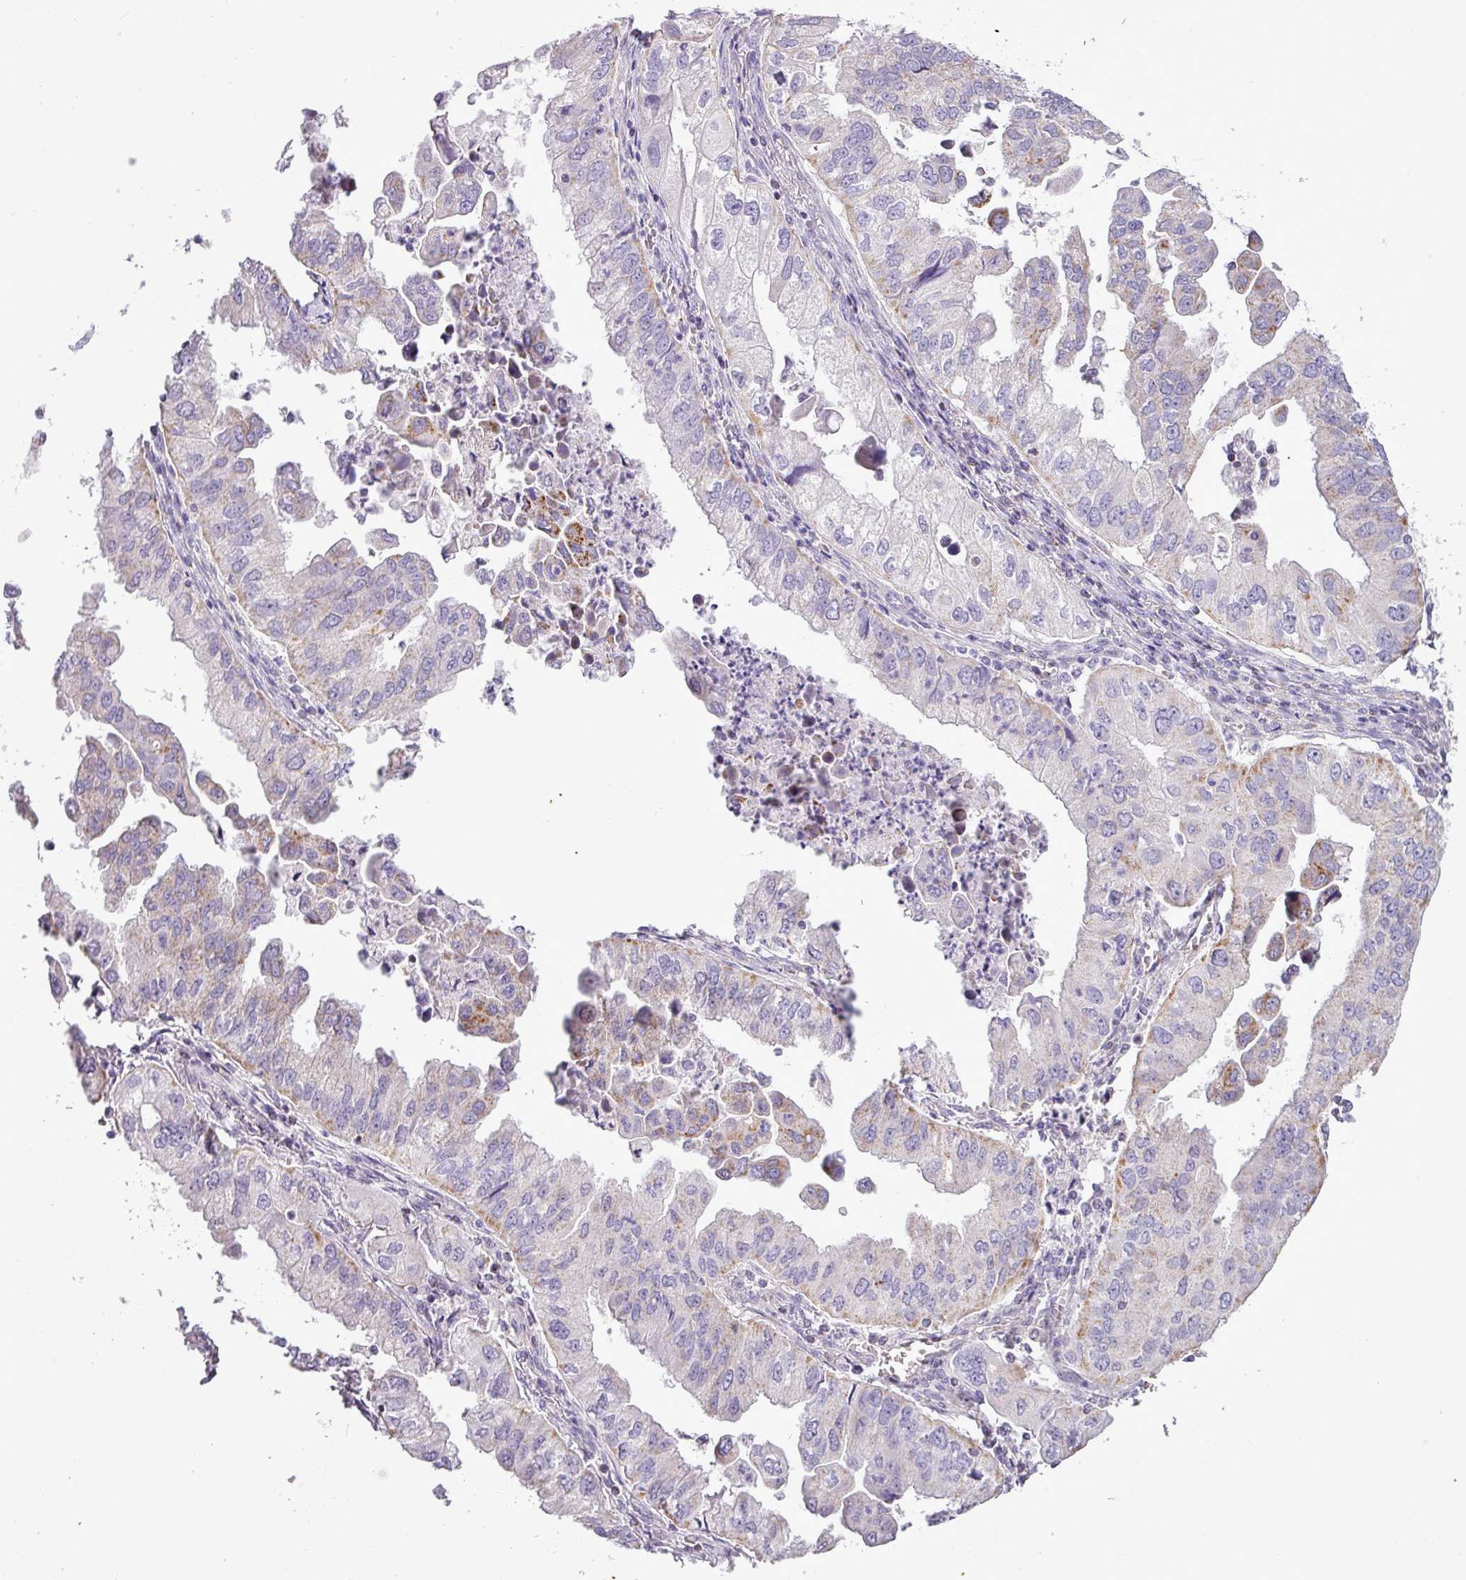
{"staining": {"intensity": "moderate", "quantity": "<25%", "location": "cytoplasmic/membranous"}, "tissue": "lung cancer", "cell_type": "Tumor cells", "image_type": "cancer", "snomed": [{"axis": "morphology", "description": "Adenocarcinoma, NOS"}, {"axis": "topography", "description": "Lung"}], "caption": "The histopathology image demonstrates a brown stain indicating the presence of a protein in the cytoplasmic/membranous of tumor cells in adenocarcinoma (lung).", "gene": "ZNF81", "patient": {"sex": "male", "age": 48}}